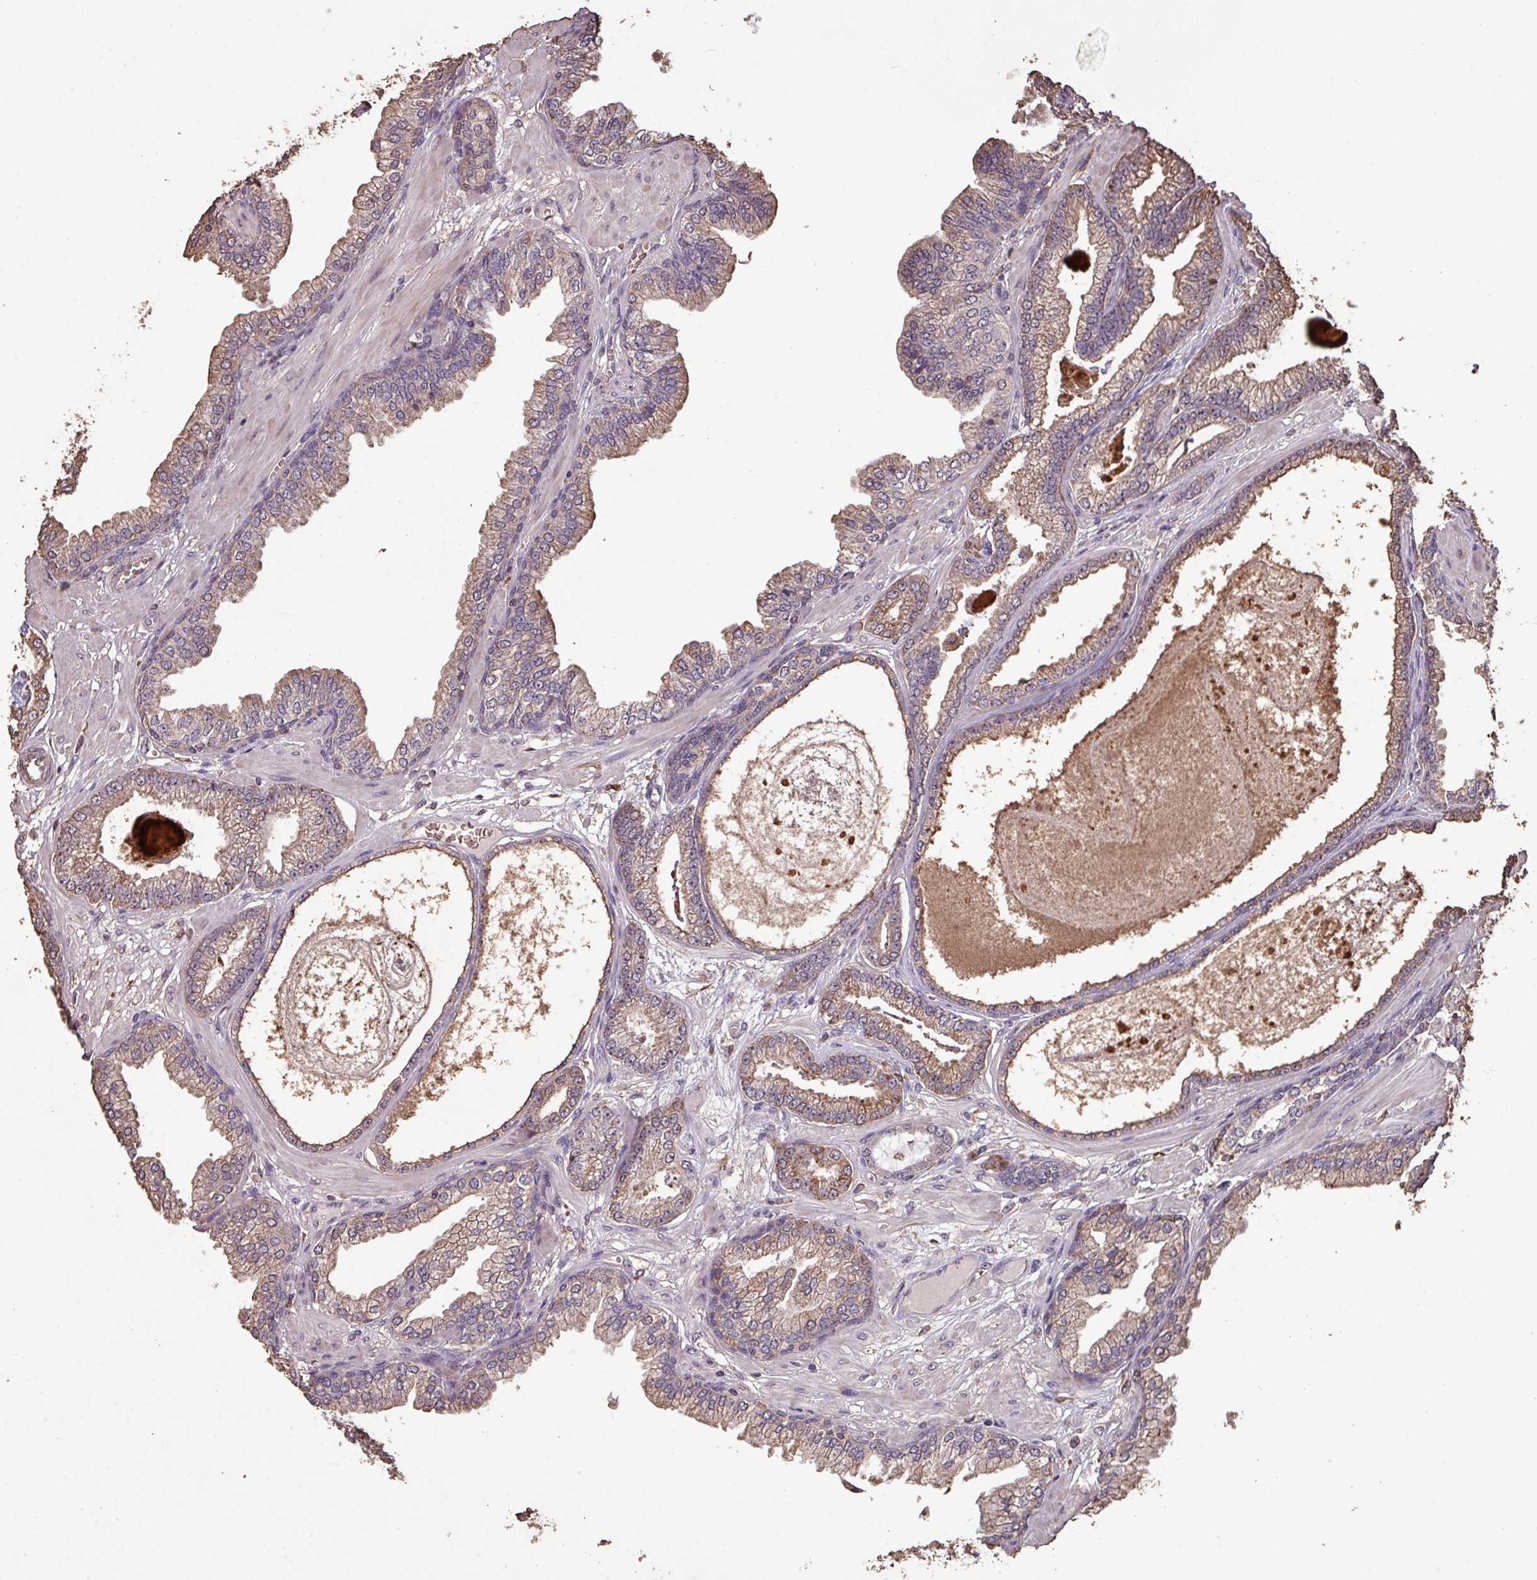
{"staining": {"intensity": "moderate", "quantity": "25%-75%", "location": "cytoplasmic/membranous"}, "tissue": "prostate cancer", "cell_type": "Tumor cells", "image_type": "cancer", "snomed": [{"axis": "morphology", "description": "Adenocarcinoma, Low grade"}, {"axis": "topography", "description": "Prostate"}], "caption": "Tumor cells display medium levels of moderate cytoplasmic/membranous expression in about 25%-75% of cells in prostate cancer (low-grade adenocarcinoma).", "gene": "CAMK2B", "patient": {"sex": "male", "age": 64}}